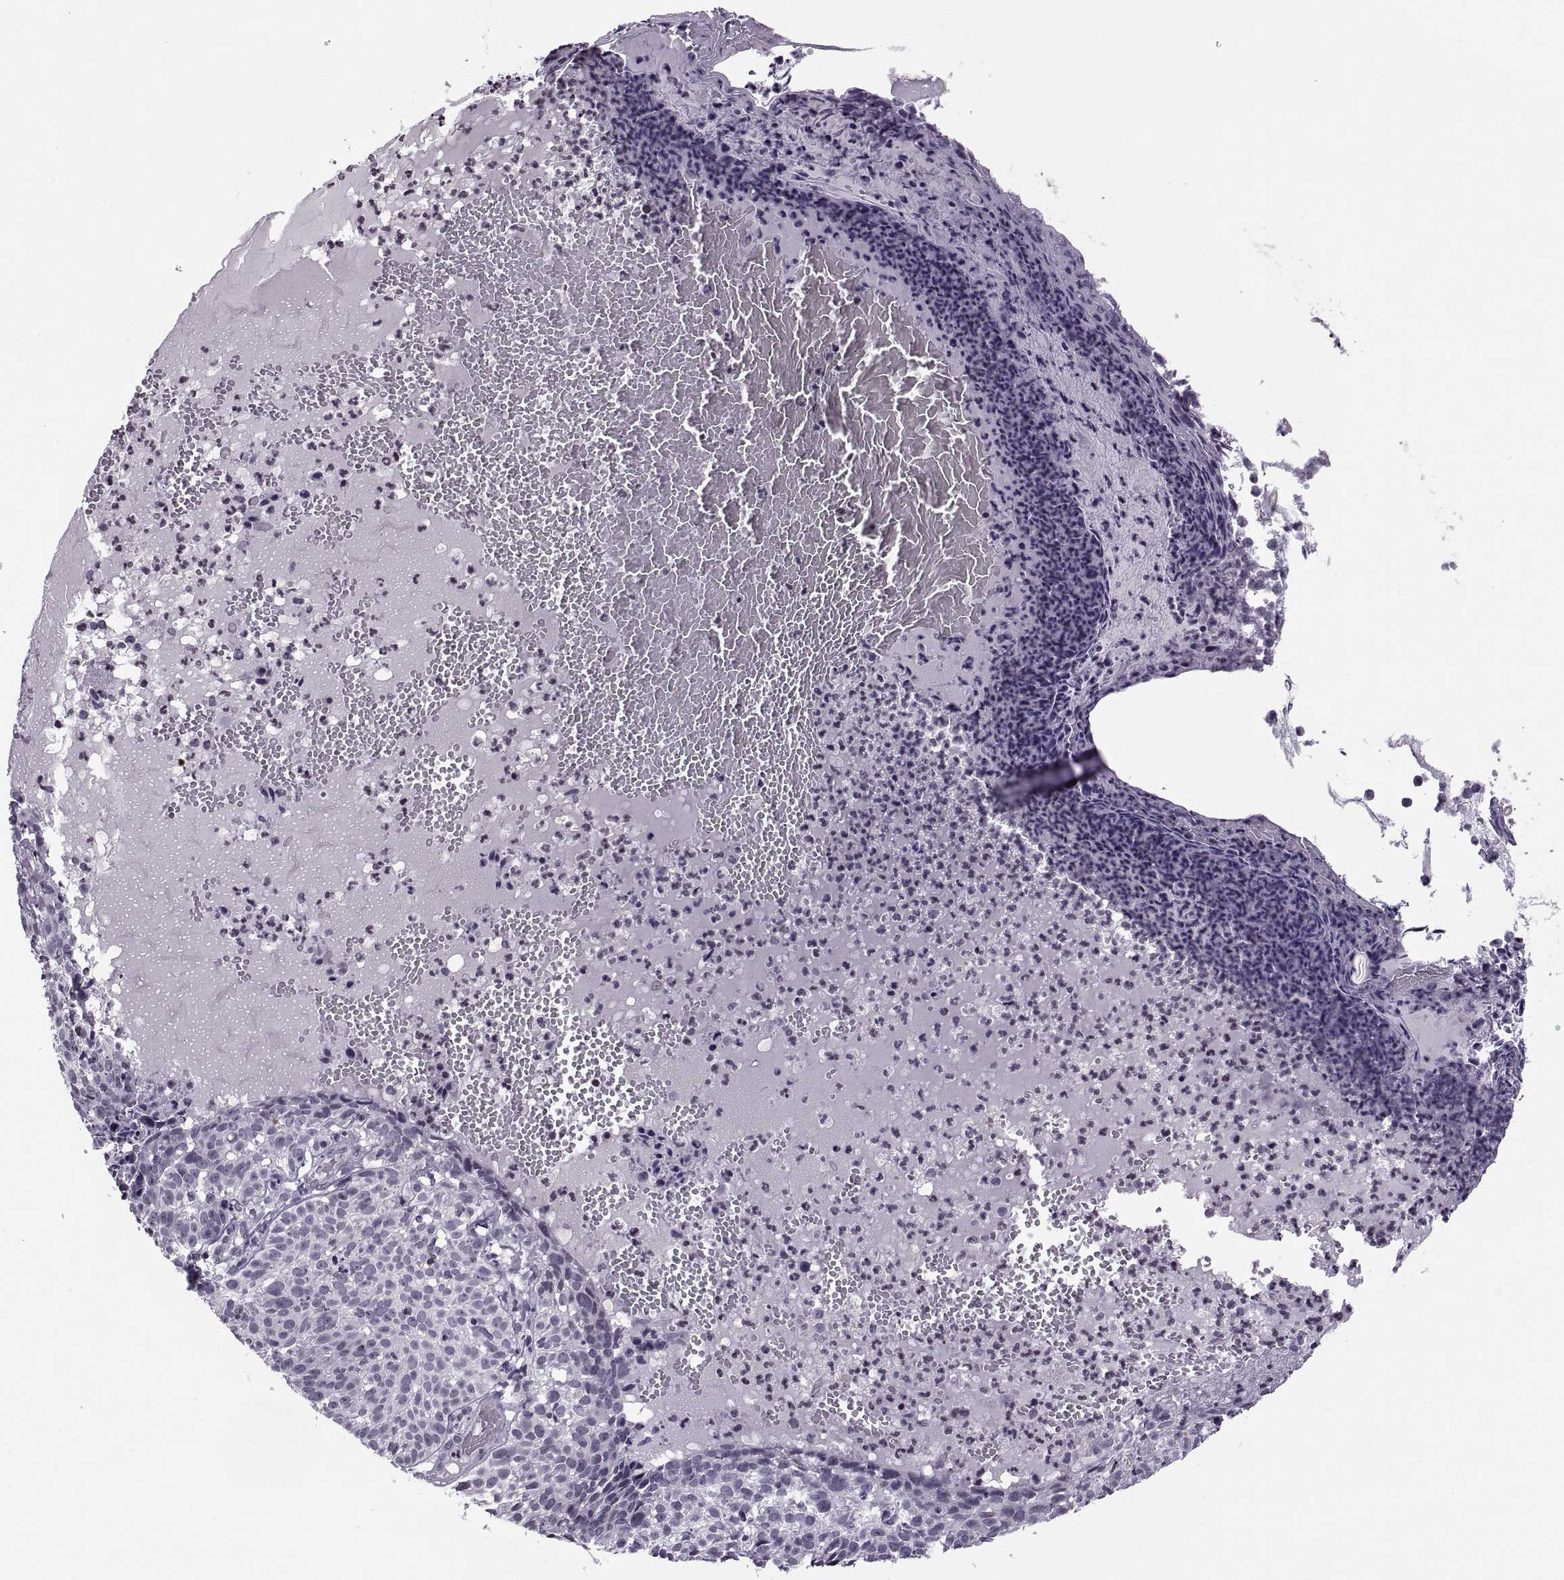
{"staining": {"intensity": "negative", "quantity": "none", "location": "none"}, "tissue": "skin cancer", "cell_type": "Tumor cells", "image_type": "cancer", "snomed": [{"axis": "morphology", "description": "Basal cell carcinoma"}, {"axis": "topography", "description": "Skin"}], "caption": "Immunohistochemistry photomicrograph of neoplastic tissue: skin cancer stained with DAB (3,3'-diaminobenzidine) displays no significant protein positivity in tumor cells. (DAB IHC with hematoxylin counter stain).", "gene": "H1-8", "patient": {"sex": "male", "age": 90}}